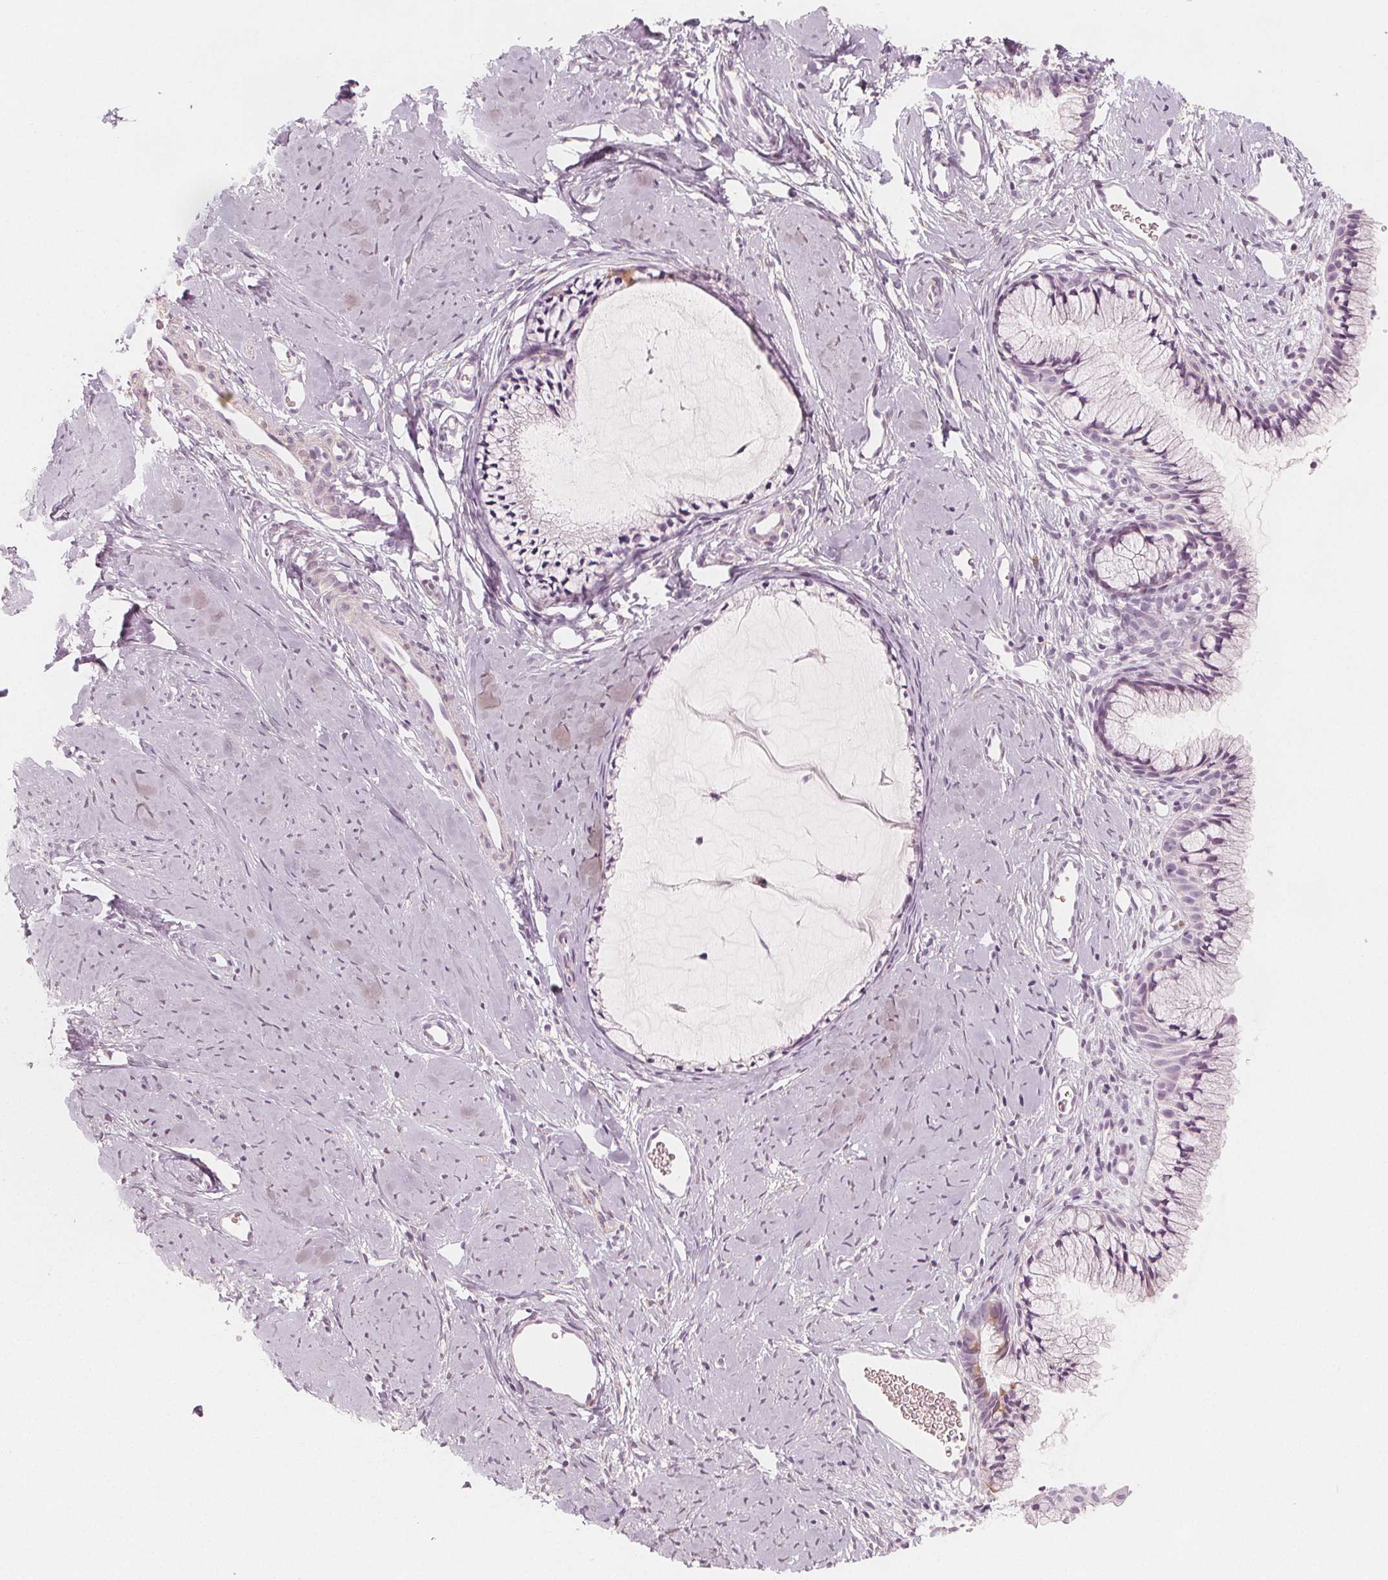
{"staining": {"intensity": "negative", "quantity": "none", "location": "none"}, "tissue": "cervix", "cell_type": "Glandular cells", "image_type": "normal", "snomed": [{"axis": "morphology", "description": "Normal tissue, NOS"}, {"axis": "topography", "description": "Cervix"}], "caption": "This is a image of immunohistochemistry (IHC) staining of benign cervix, which shows no positivity in glandular cells. (DAB immunohistochemistry (IHC) with hematoxylin counter stain).", "gene": "MAP1A", "patient": {"sex": "female", "age": 40}}